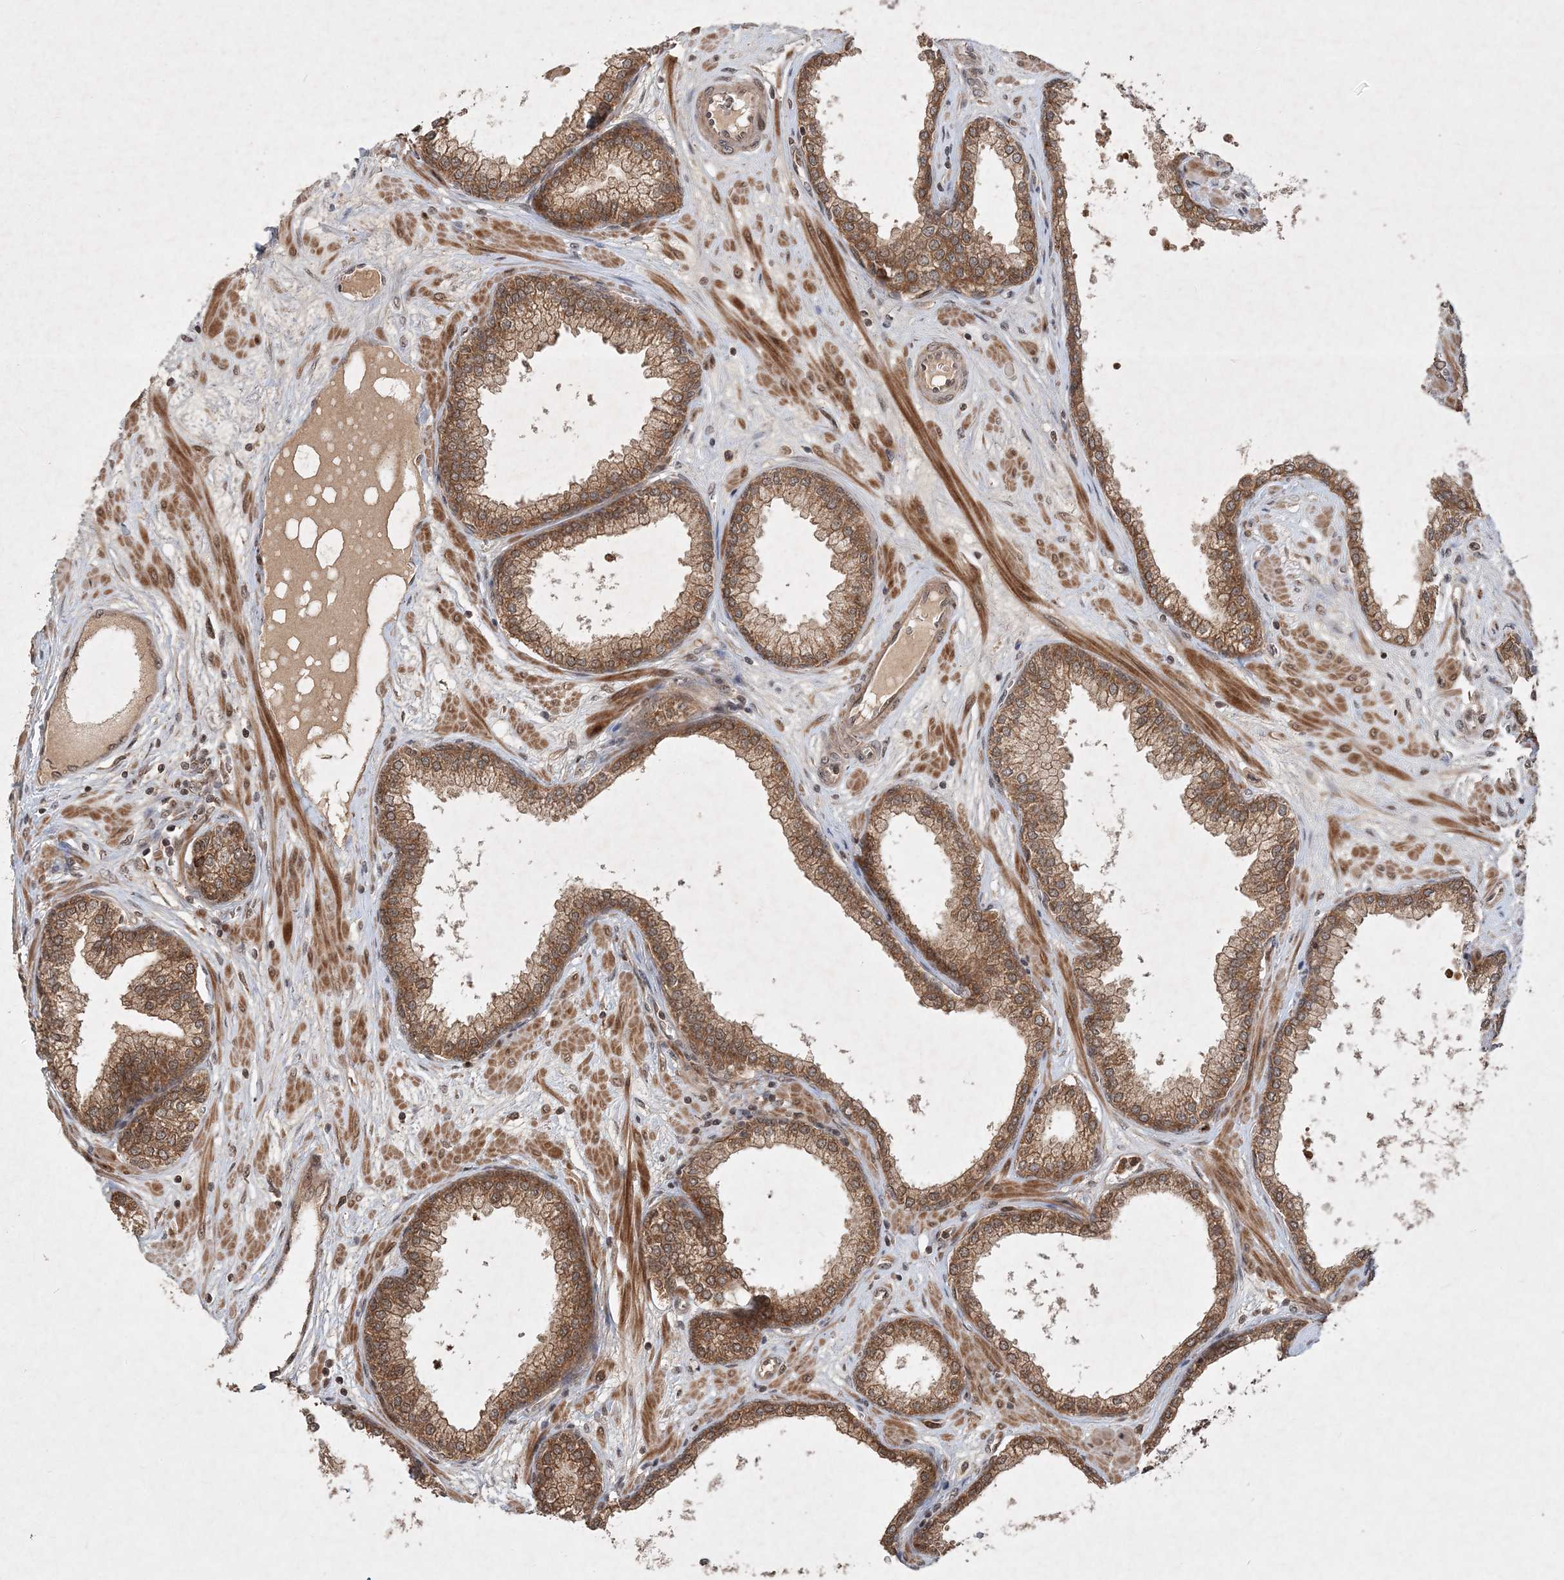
{"staining": {"intensity": "moderate", "quantity": ">75%", "location": "cytoplasmic/membranous"}, "tissue": "prostate", "cell_type": "Glandular cells", "image_type": "normal", "snomed": [{"axis": "morphology", "description": "Normal tissue, NOS"}, {"axis": "morphology", "description": "Urothelial carcinoma, Low grade"}, {"axis": "topography", "description": "Urinary bladder"}, {"axis": "topography", "description": "Prostate"}], "caption": "Moderate cytoplasmic/membranous protein staining is identified in approximately >75% of glandular cells in prostate. (brown staining indicates protein expression, while blue staining denotes nuclei).", "gene": "UBR3", "patient": {"sex": "male", "age": 60}}